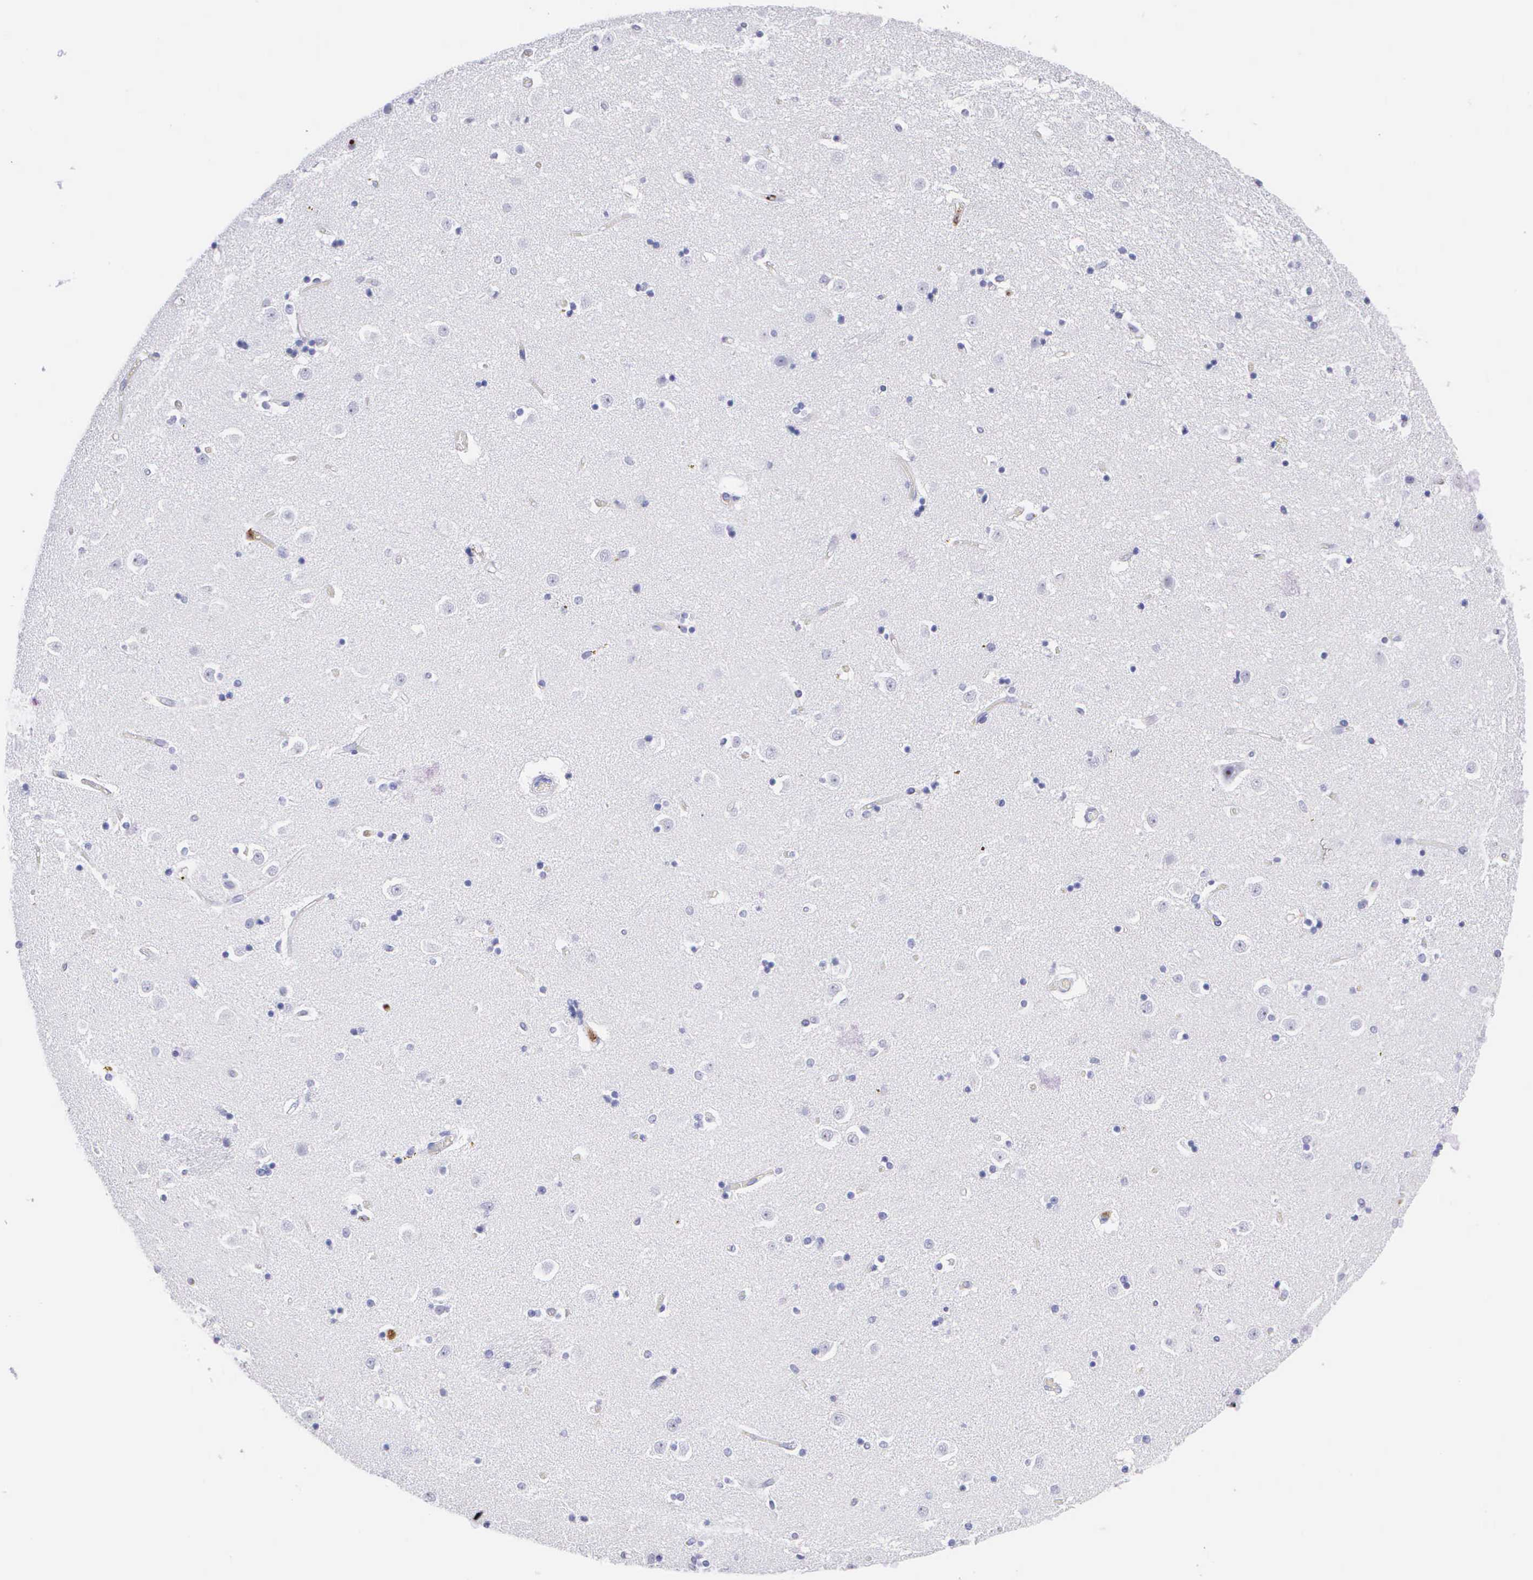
{"staining": {"intensity": "negative", "quantity": "none", "location": "none"}, "tissue": "caudate", "cell_type": "Neuronal cells", "image_type": "normal", "snomed": [{"axis": "morphology", "description": "Normal tissue, NOS"}, {"axis": "topography", "description": "Lateral ventricle wall"}], "caption": "An IHC image of benign caudate is shown. There is no staining in neuronal cells of caudate. (DAB IHC, high magnification).", "gene": "SRGN", "patient": {"sex": "female", "age": 54}}